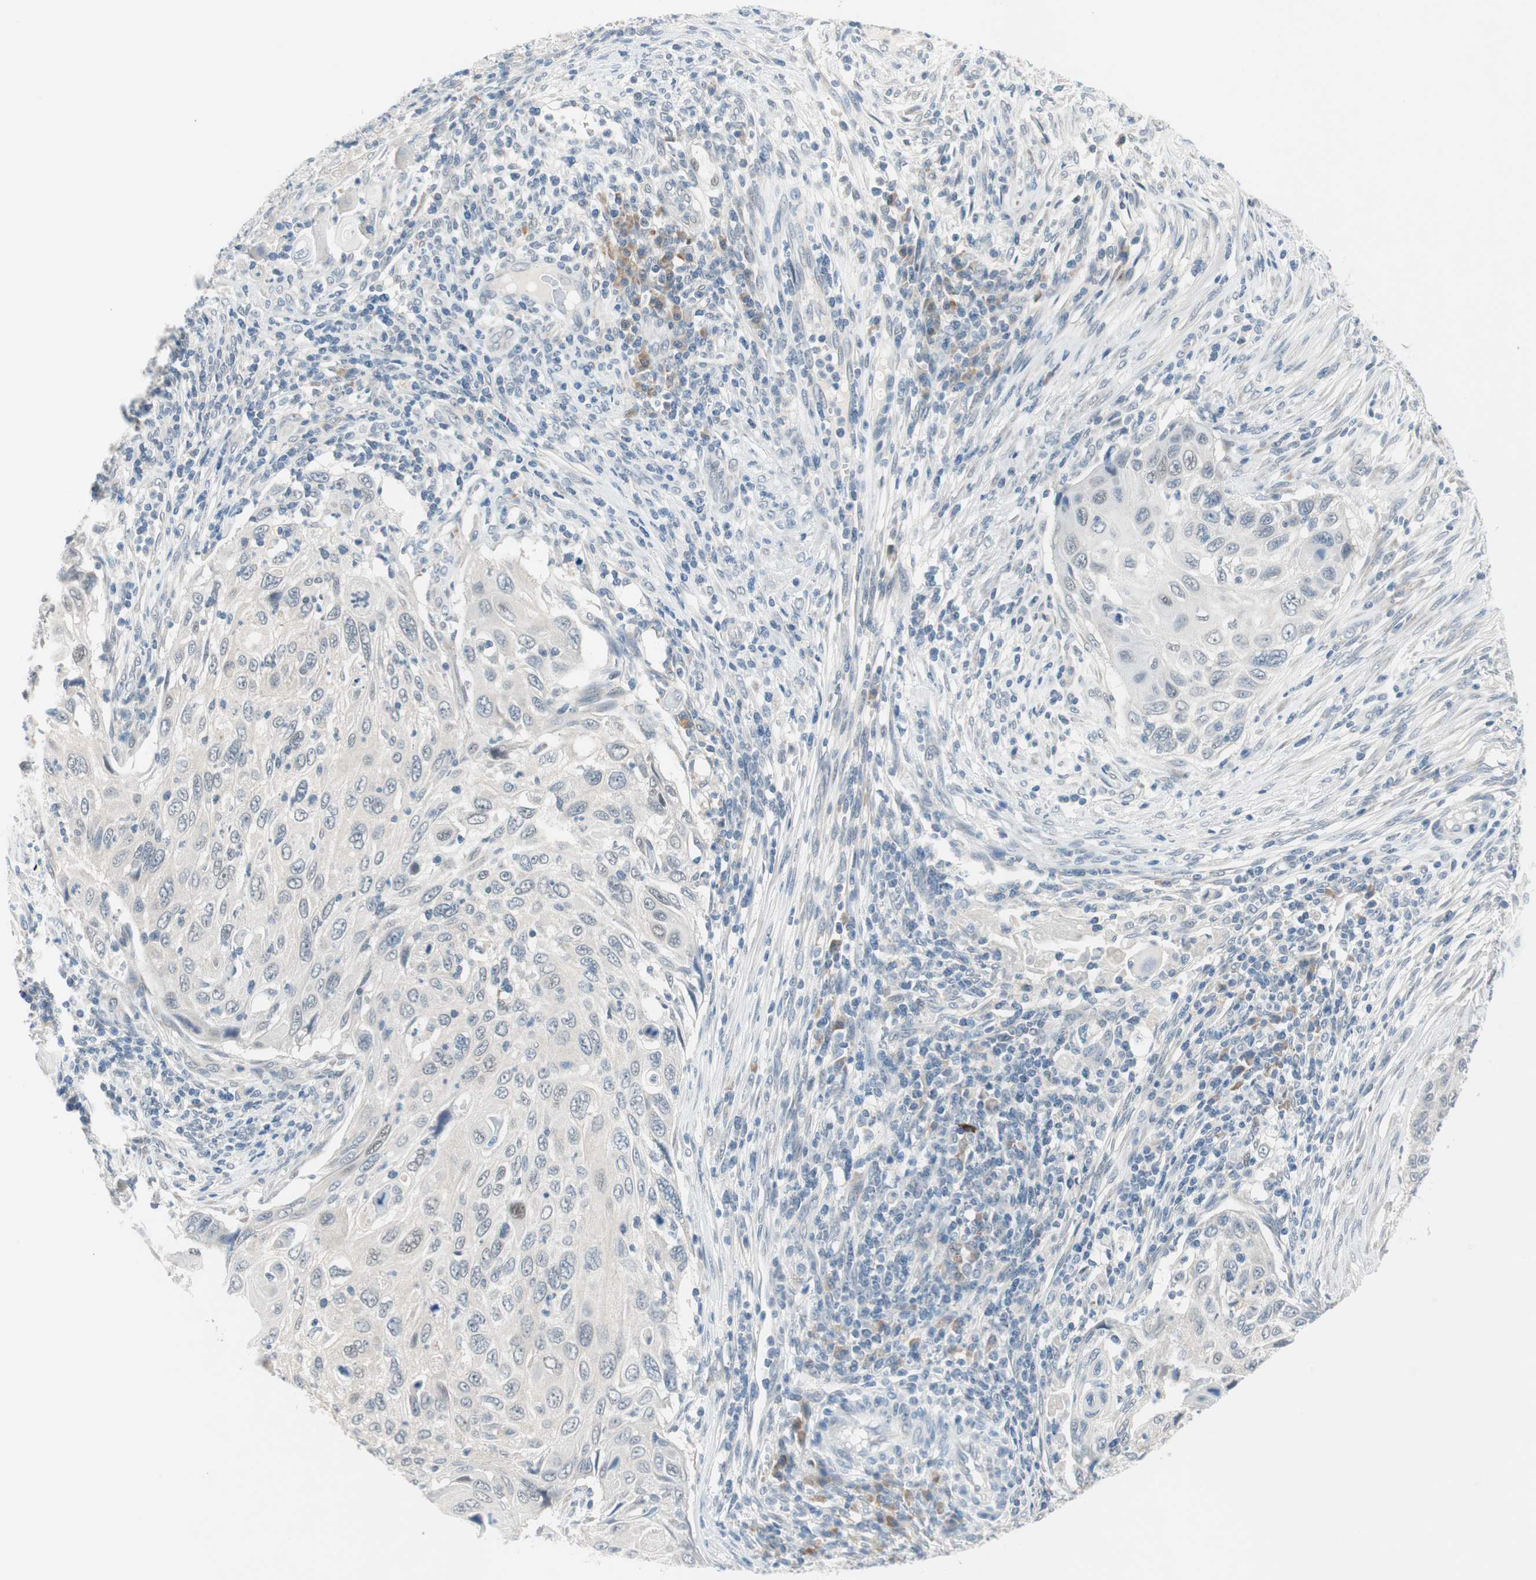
{"staining": {"intensity": "weak", "quantity": "<25%", "location": "nuclear"}, "tissue": "cervical cancer", "cell_type": "Tumor cells", "image_type": "cancer", "snomed": [{"axis": "morphology", "description": "Squamous cell carcinoma, NOS"}, {"axis": "topography", "description": "Cervix"}], "caption": "Tumor cells show no significant protein positivity in cervical cancer.", "gene": "GRHL1", "patient": {"sex": "female", "age": 70}}